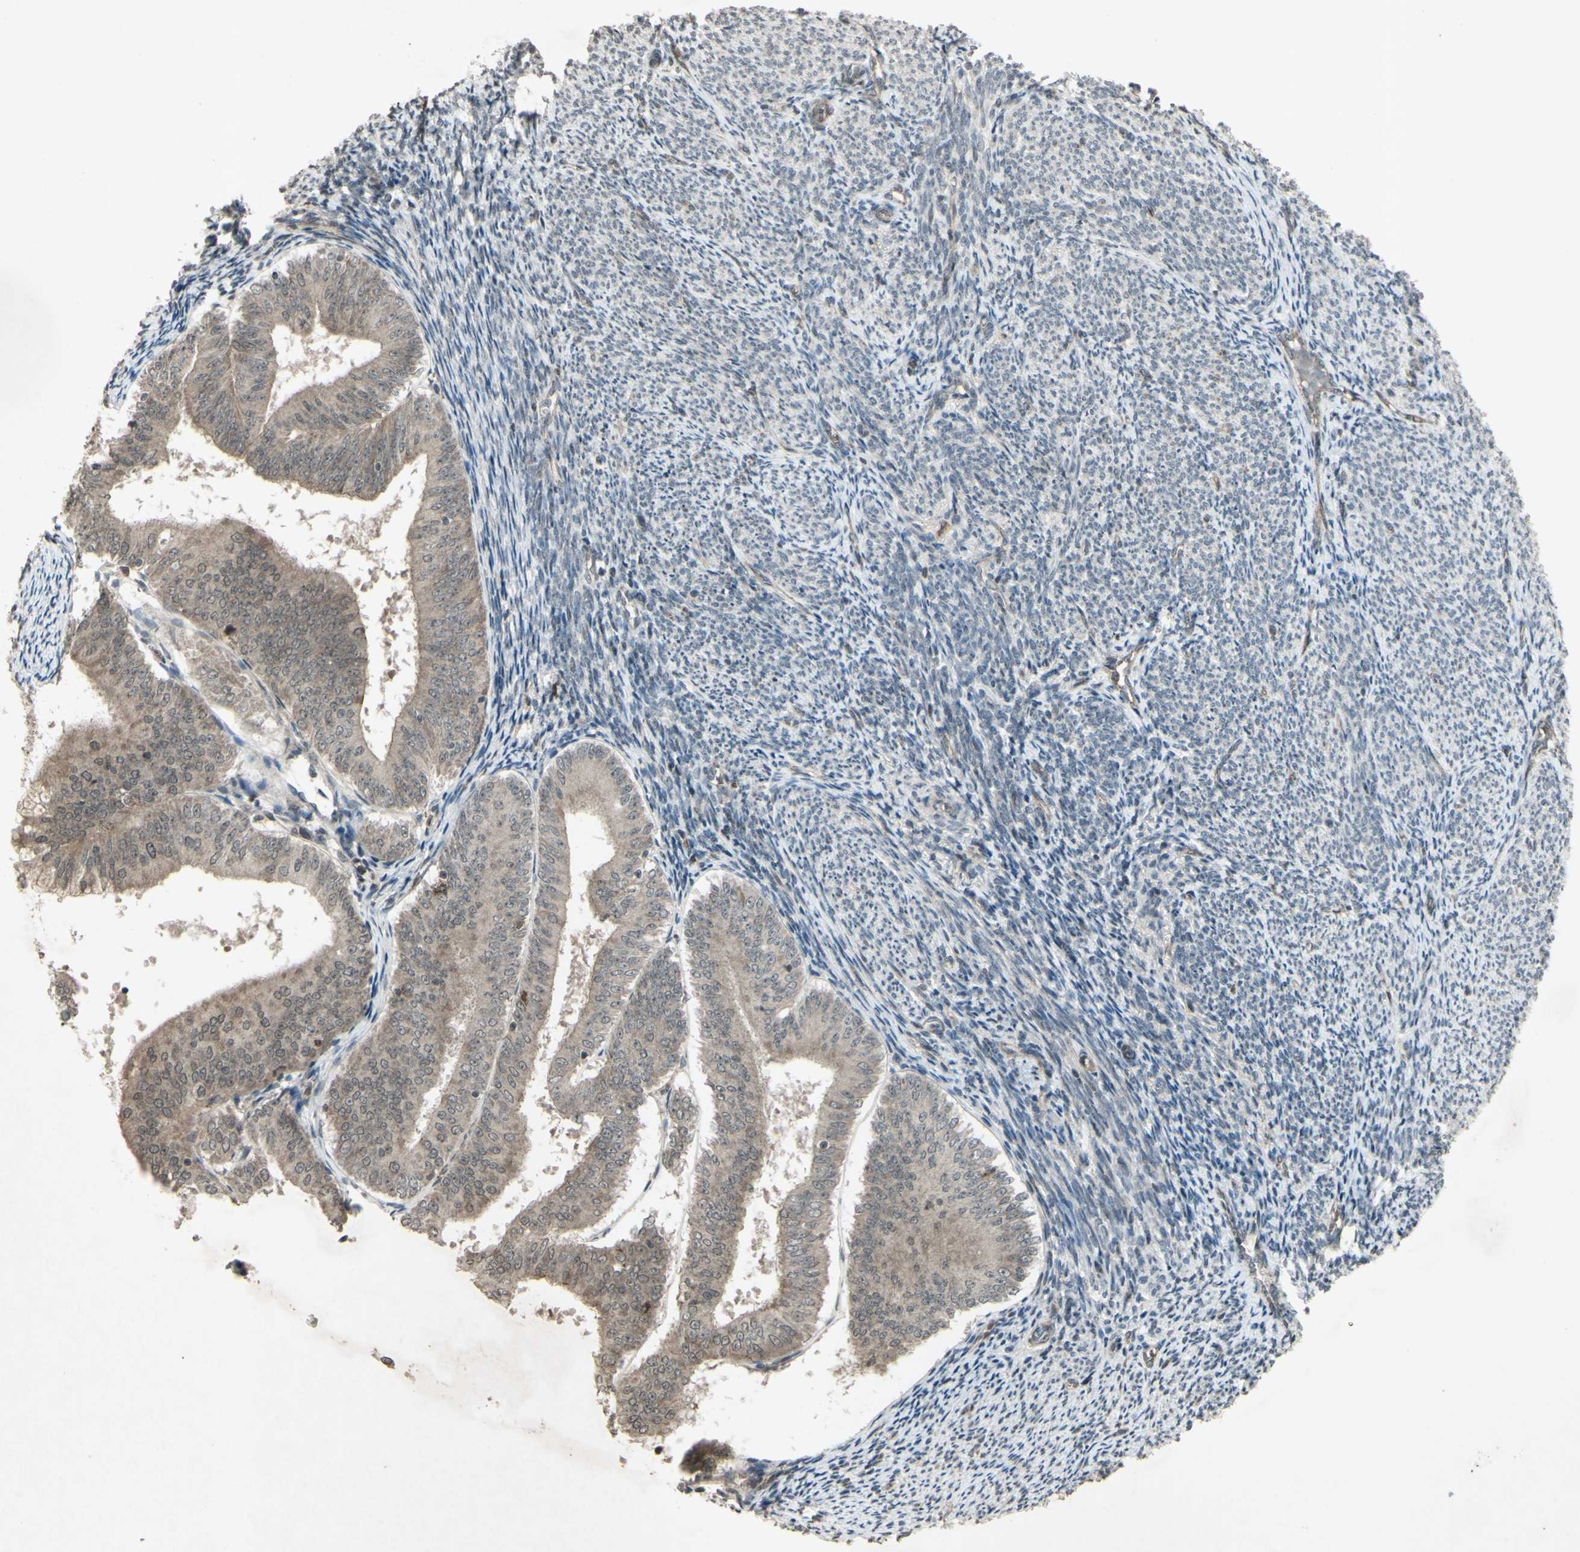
{"staining": {"intensity": "weak", "quantity": ">75%", "location": "cytoplasmic/membranous"}, "tissue": "endometrial cancer", "cell_type": "Tumor cells", "image_type": "cancer", "snomed": [{"axis": "morphology", "description": "Adenocarcinoma, NOS"}, {"axis": "topography", "description": "Endometrium"}], "caption": "A brown stain shows weak cytoplasmic/membranous expression of a protein in human endometrial cancer (adenocarcinoma) tumor cells.", "gene": "BLNK", "patient": {"sex": "female", "age": 63}}